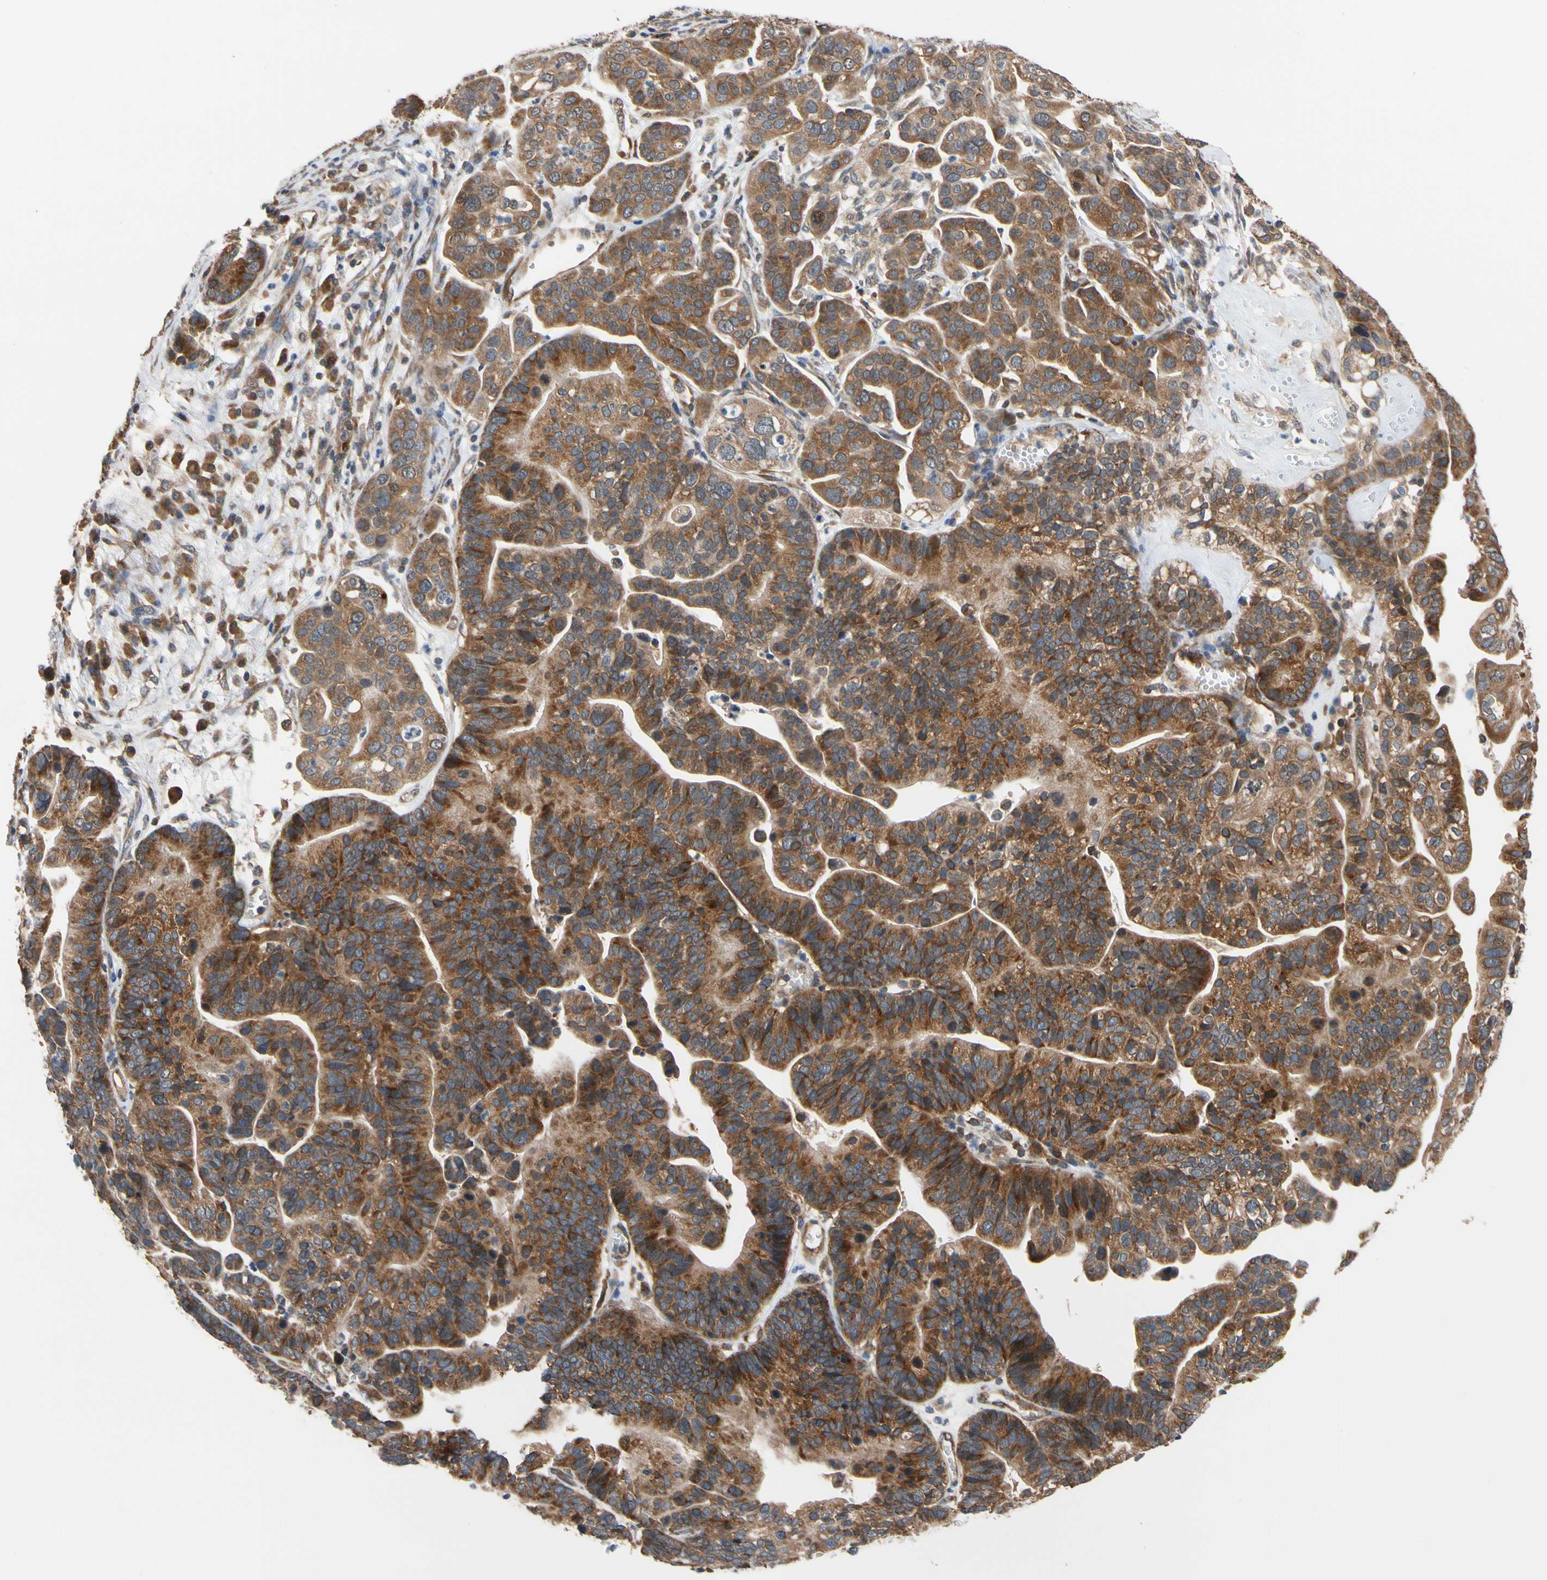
{"staining": {"intensity": "moderate", "quantity": ">75%", "location": "cytoplasmic/membranous"}, "tissue": "ovarian cancer", "cell_type": "Tumor cells", "image_type": "cancer", "snomed": [{"axis": "morphology", "description": "Cystadenocarcinoma, serous, NOS"}, {"axis": "topography", "description": "Ovary"}], "caption": "A brown stain labels moderate cytoplasmic/membranous staining of a protein in ovarian cancer (serous cystadenocarcinoma) tumor cells.", "gene": "ANKHD1", "patient": {"sex": "female", "age": 56}}